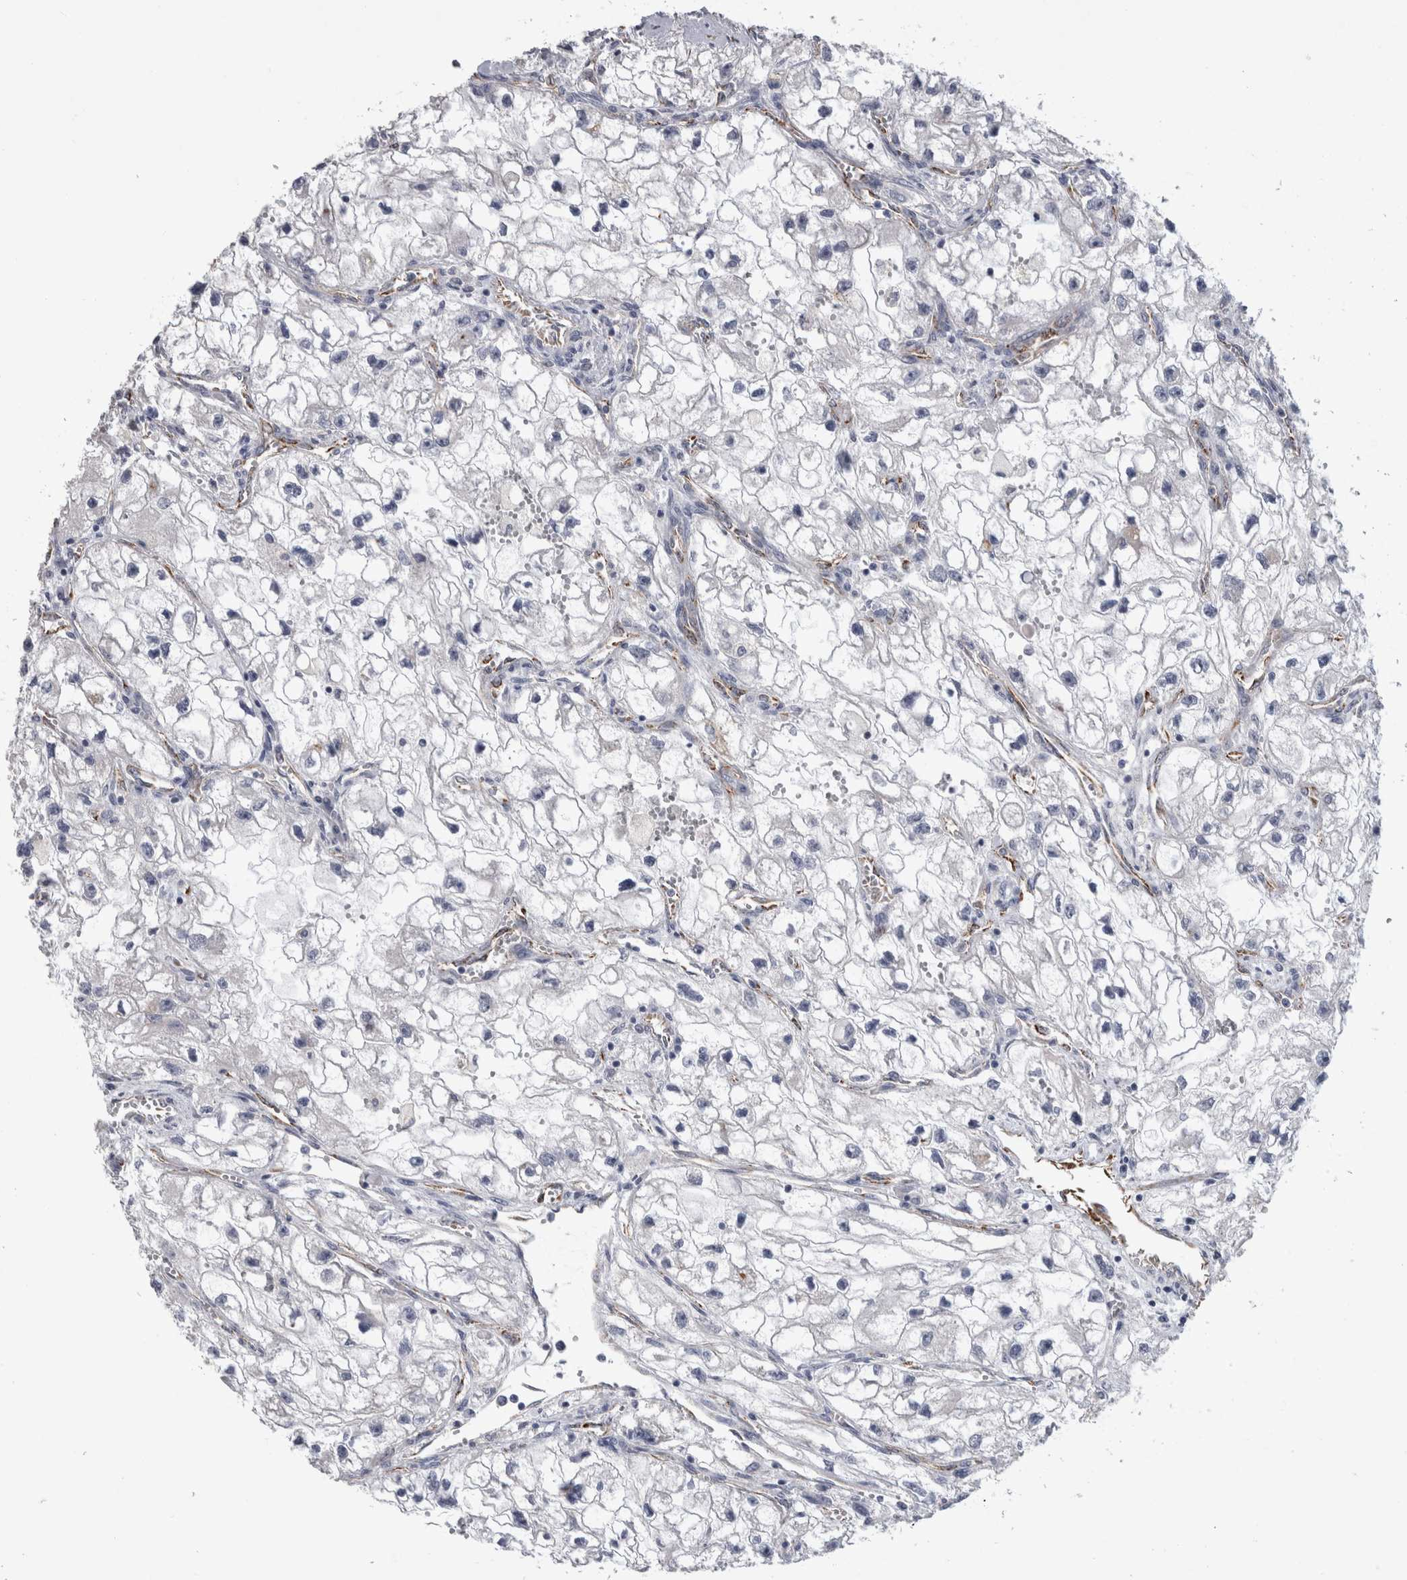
{"staining": {"intensity": "negative", "quantity": "none", "location": "none"}, "tissue": "renal cancer", "cell_type": "Tumor cells", "image_type": "cancer", "snomed": [{"axis": "morphology", "description": "Adenocarcinoma, NOS"}, {"axis": "topography", "description": "Kidney"}], "caption": "Immunohistochemistry image of neoplastic tissue: human renal cancer (adenocarcinoma) stained with DAB reveals no significant protein expression in tumor cells.", "gene": "ACOT7", "patient": {"sex": "female", "age": 70}}